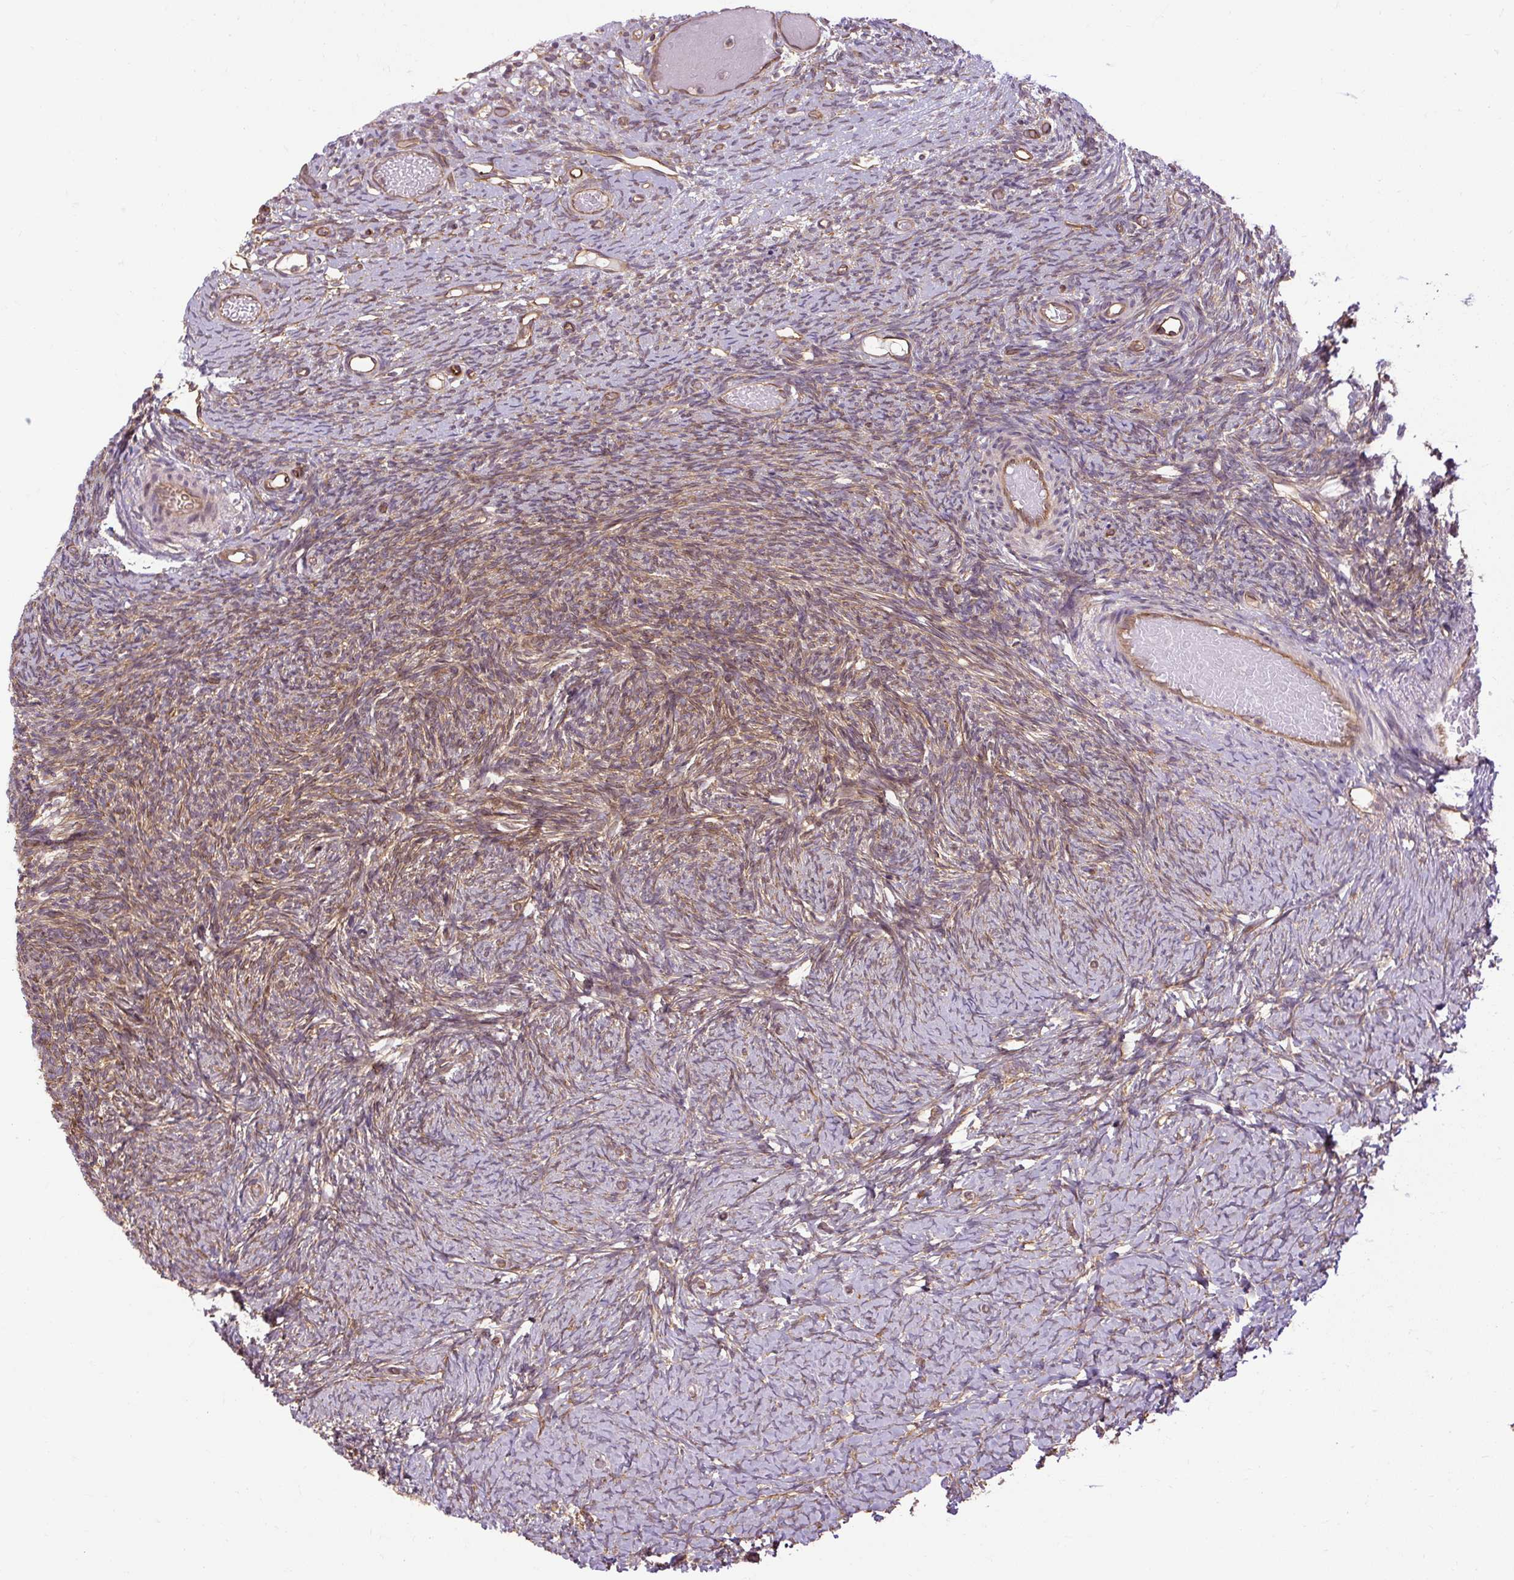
{"staining": {"intensity": "moderate", "quantity": ">75%", "location": "cytoplasmic/membranous"}, "tissue": "ovary", "cell_type": "Follicle cells", "image_type": "normal", "snomed": [{"axis": "morphology", "description": "Normal tissue, NOS"}, {"axis": "topography", "description": "Ovary"}], "caption": "DAB (3,3'-diaminobenzidine) immunohistochemical staining of benign ovary demonstrates moderate cytoplasmic/membranous protein staining in approximately >75% of follicle cells. Ihc stains the protein in brown and the nuclei are stained blue.", "gene": "CCDC93", "patient": {"sex": "female", "age": 39}}